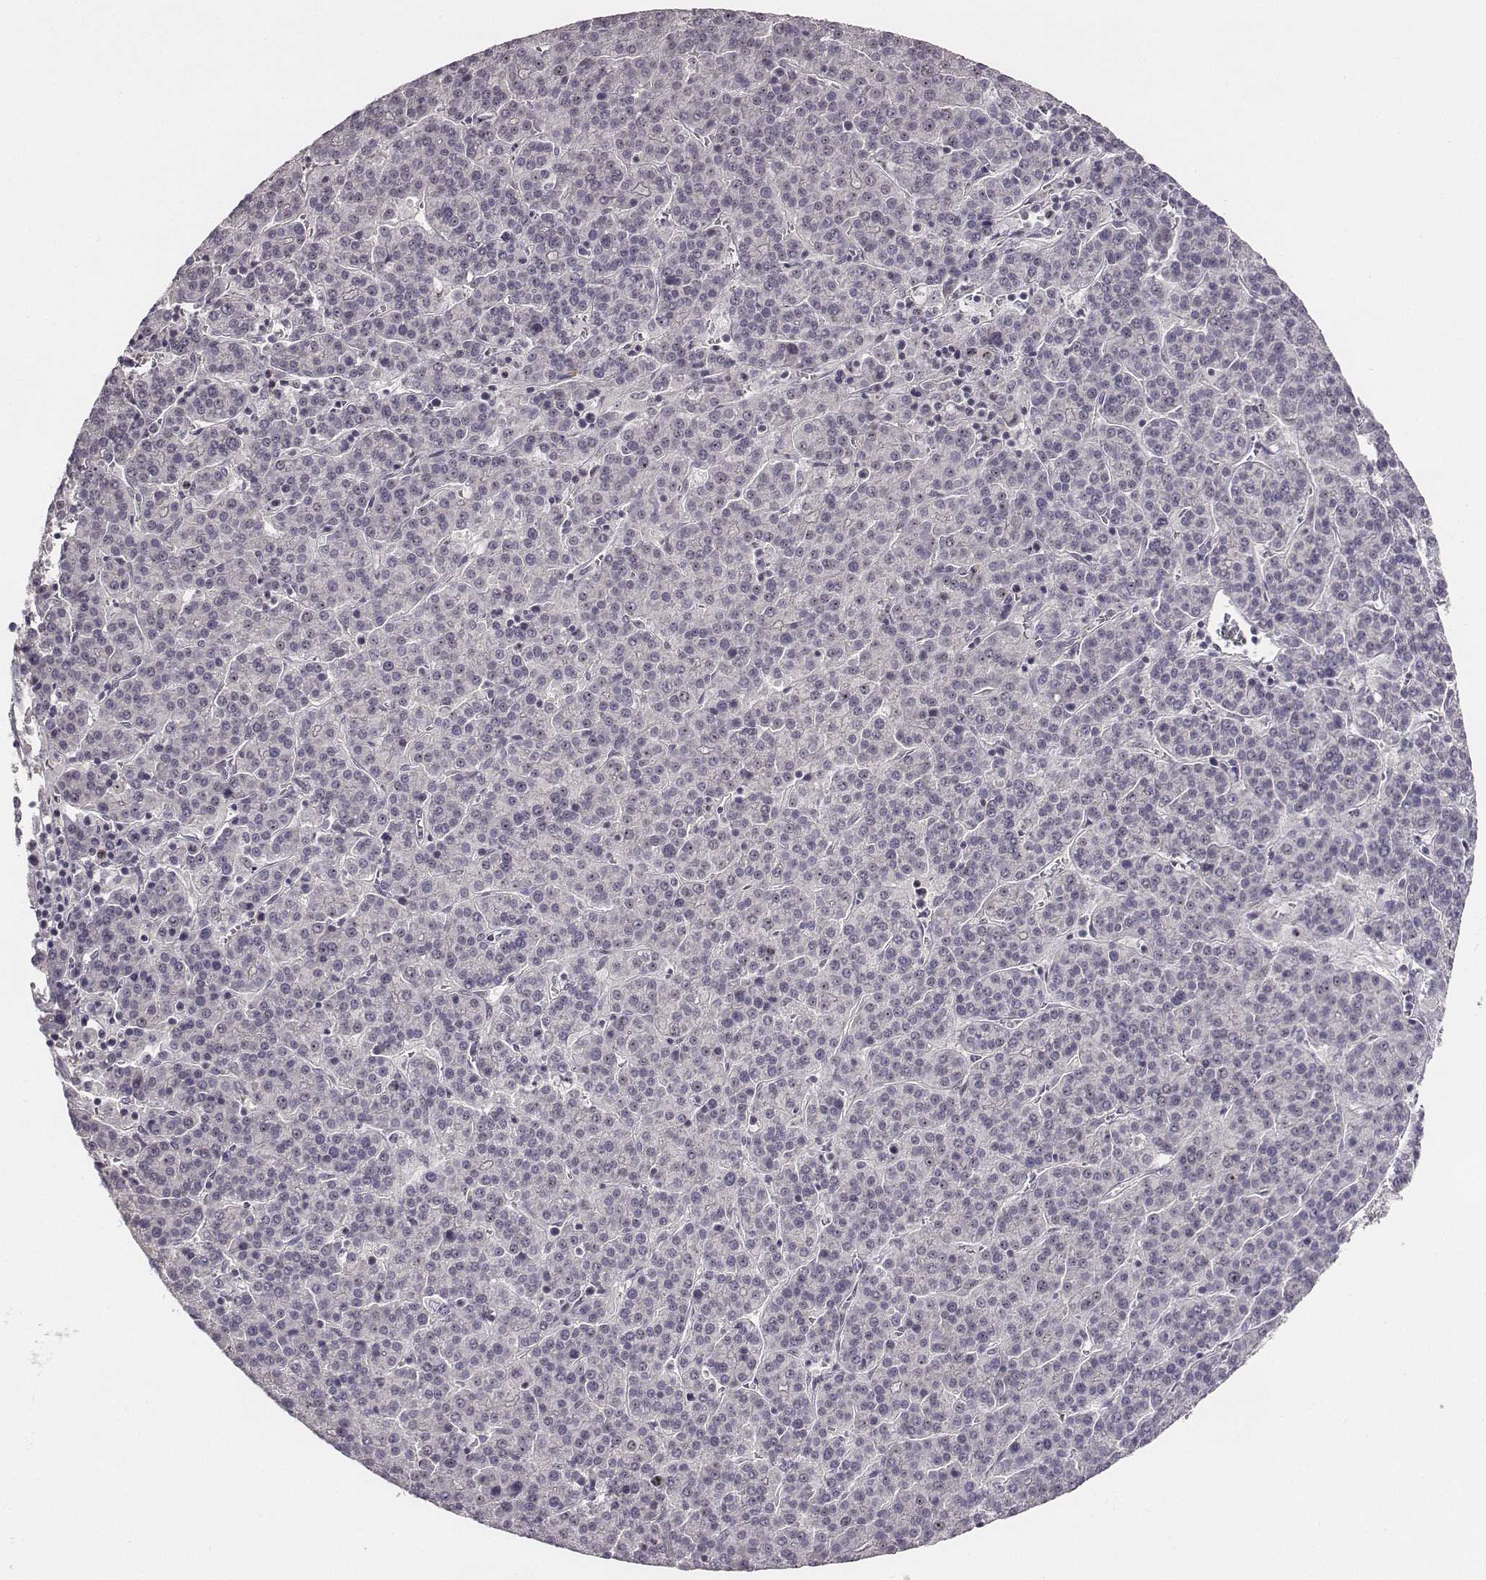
{"staining": {"intensity": "strong", "quantity": "<25%", "location": "nuclear"}, "tissue": "liver cancer", "cell_type": "Tumor cells", "image_type": "cancer", "snomed": [{"axis": "morphology", "description": "Carcinoma, Hepatocellular, NOS"}, {"axis": "topography", "description": "Liver"}], "caption": "Liver cancer (hepatocellular carcinoma) stained for a protein (brown) exhibits strong nuclear positive positivity in approximately <25% of tumor cells.", "gene": "NIFK", "patient": {"sex": "female", "age": 58}}